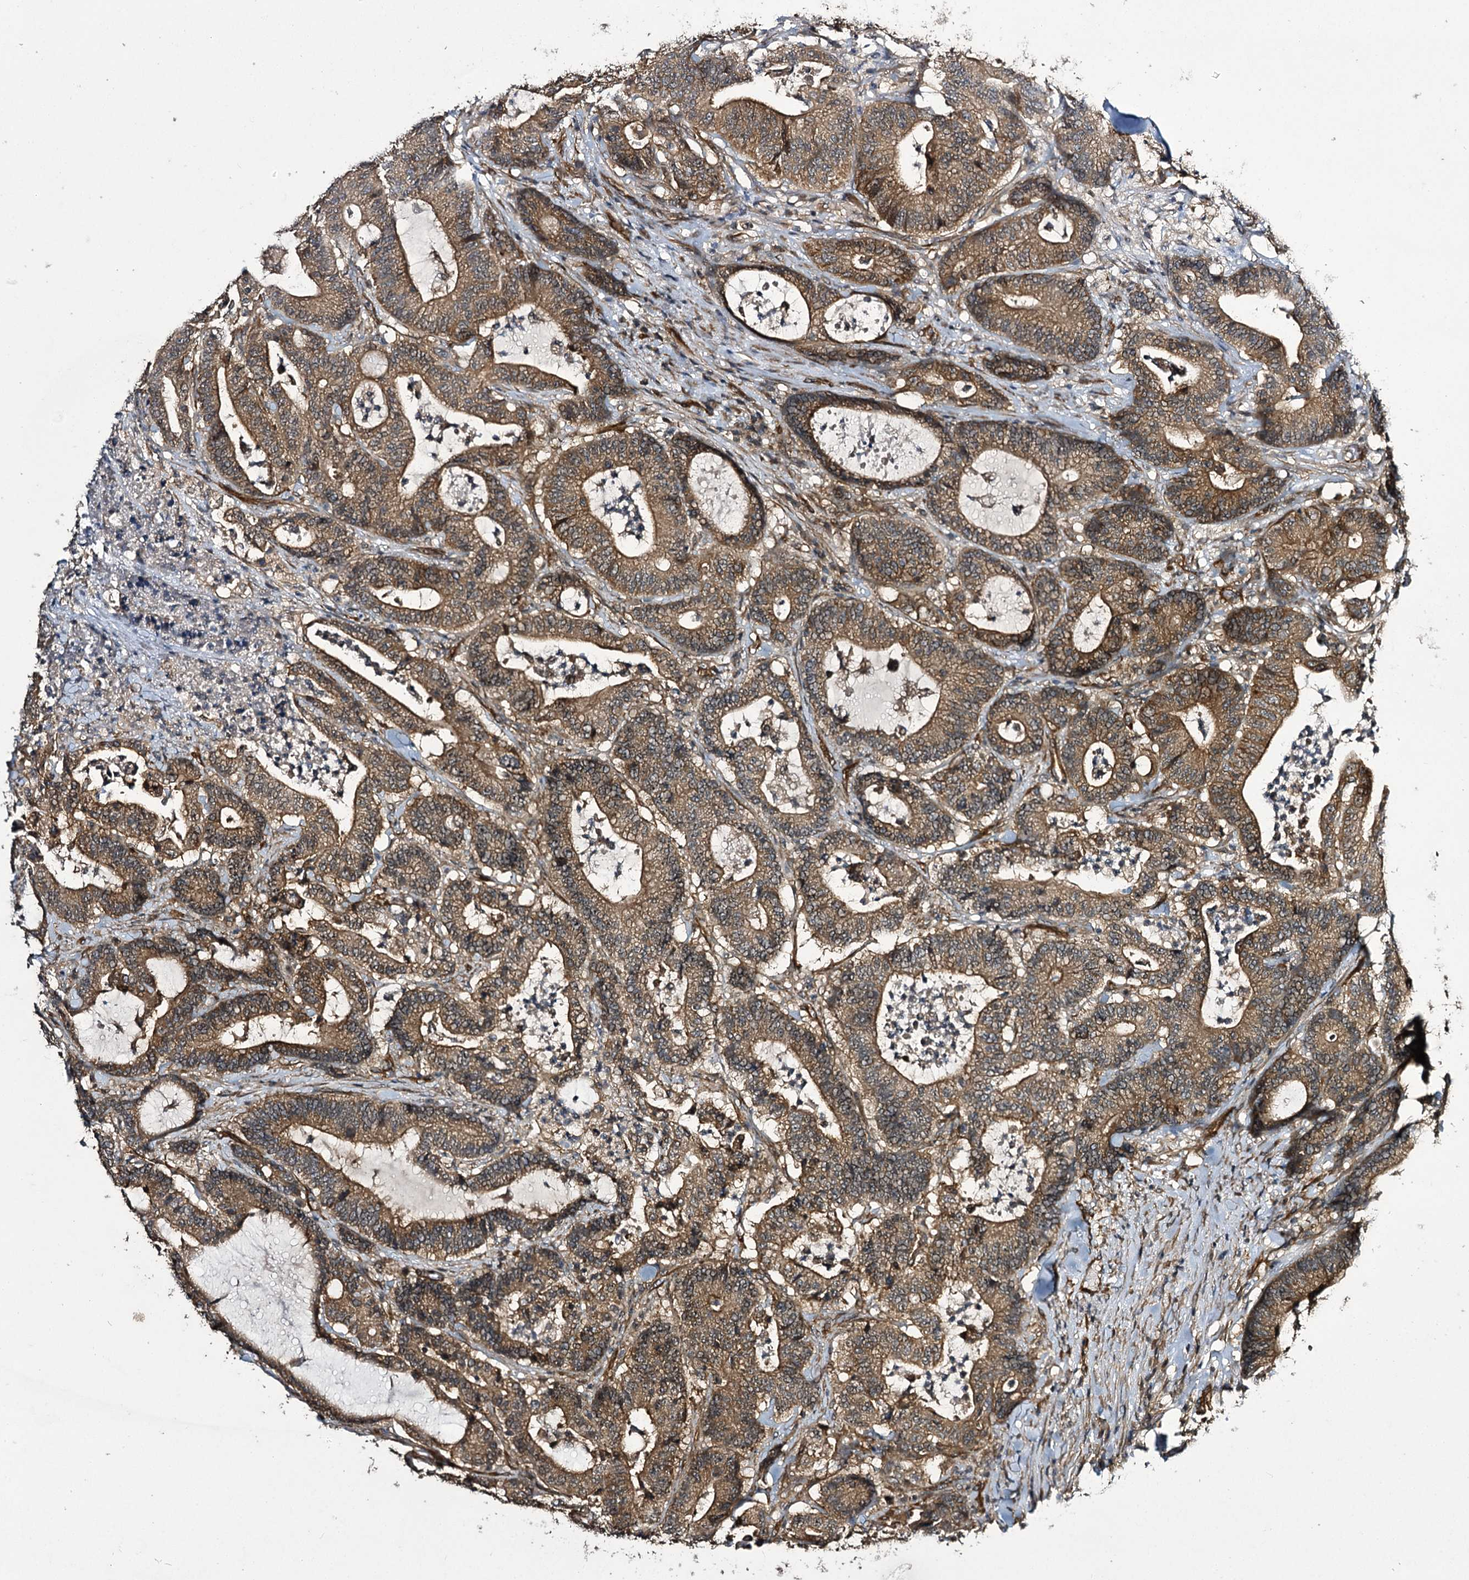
{"staining": {"intensity": "moderate", "quantity": ">75%", "location": "cytoplasmic/membranous"}, "tissue": "colorectal cancer", "cell_type": "Tumor cells", "image_type": "cancer", "snomed": [{"axis": "morphology", "description": "Adenocarcinoma, NOS"}, {"axis": "topography", "description": "Colon"}], "caption": "A high-resolution photomicrograph shows immunohistochemistry staining of adenocarcinoma (colorectal), which reveals moderate cytoplasmic/membranous positivity in about >75% of tumor cells.", "gene": "MYO1C", "patient": {"sex": "female", "age": 84}}